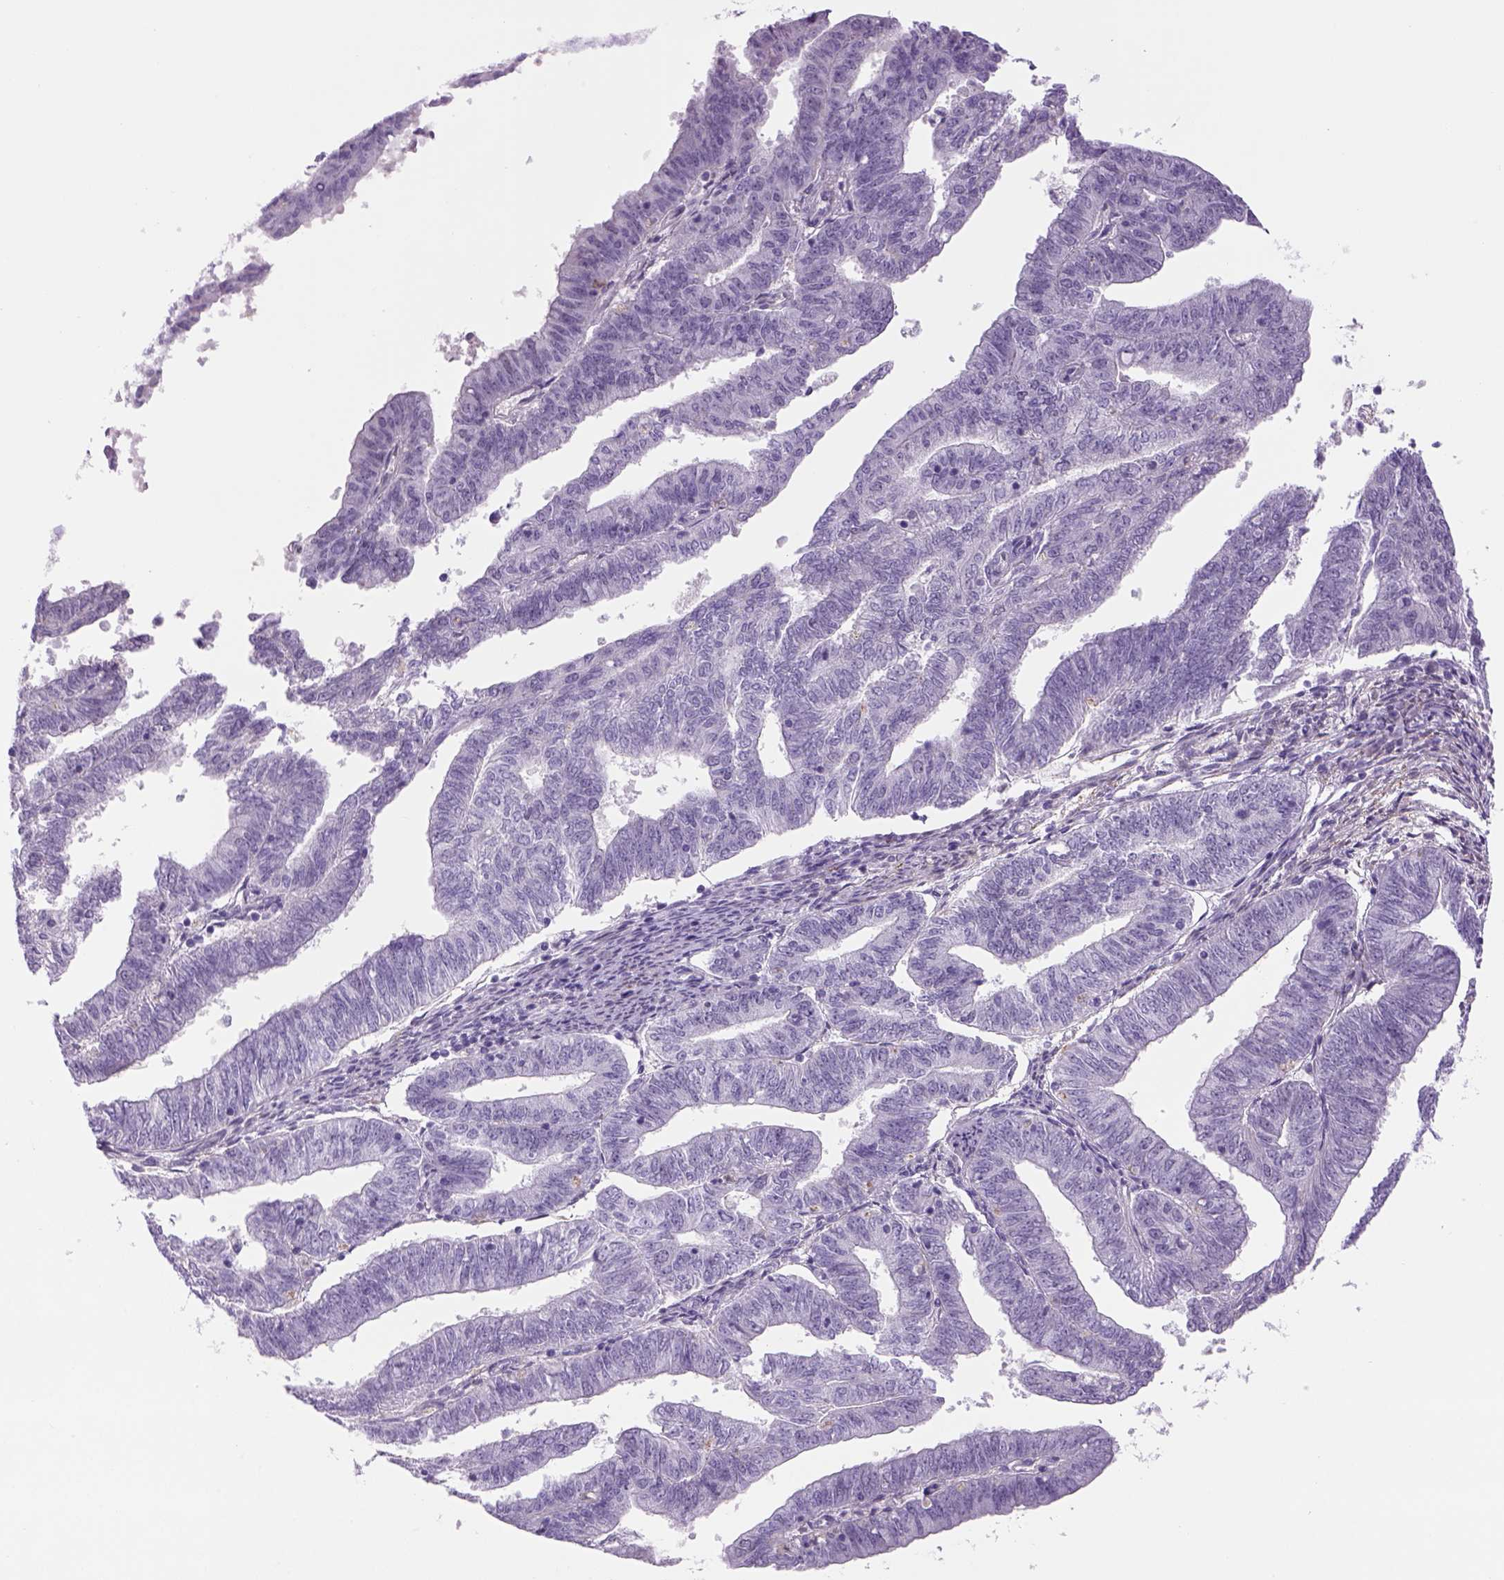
{"staining": {"intensity": "negative", "quantity": "none", "location": "none"}, "tissue": "endometrial cancer", "cell_type": "Tumor cells", "image_type": "cancer", "snomed": [{"axis": "morphology", "description": "Adenocarcinoma, NOS"}, {"axis": "topography", "description": "Endometrium"}], "caption": "The IHC image has no significant expression in tumor cells of endometrial adenocarcinoma tissue.", "gene": "DBH", "patient": {"sex": "female", "age": 82}}